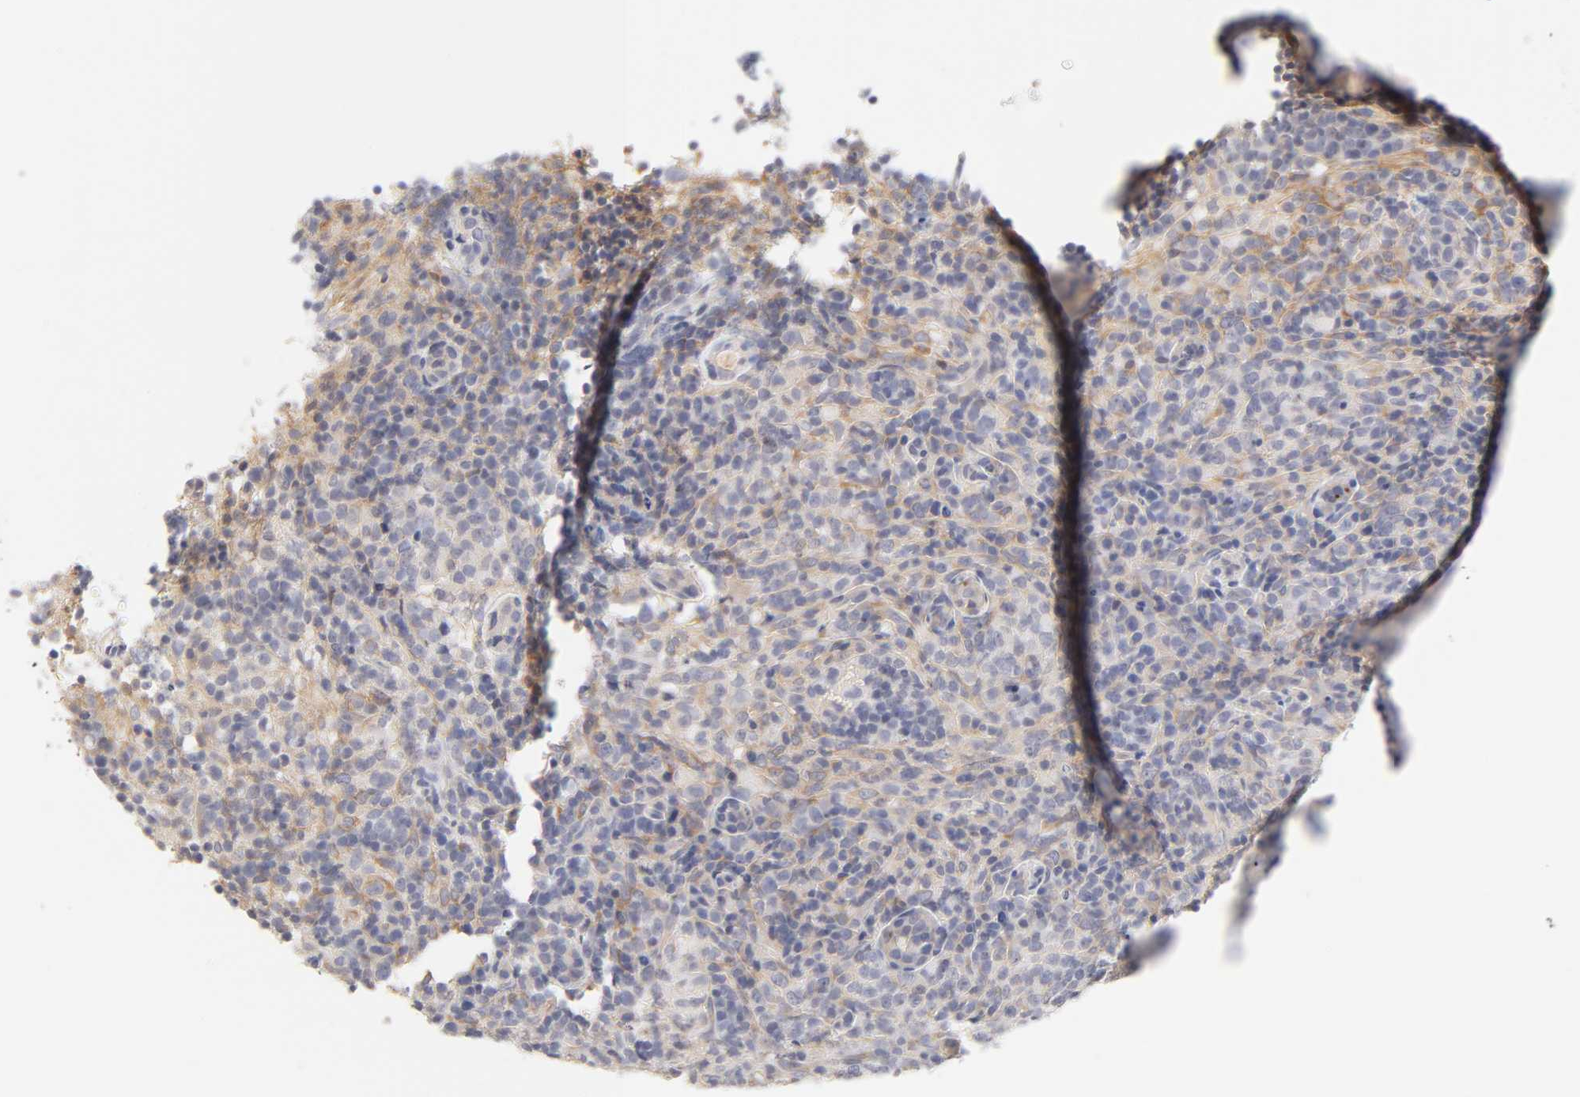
{"staining": {"intensity": "moderate", "quantity": "25%-75%", "location": "cytoplasmic/membranous"}, "tissue": "lymphoma", "cell_type": "Tumor cells", "image_type": "cancer", "snomed": [{"axis": "morphology", "description": "Malignant lymphoma, non-Hodgkin's type, High grade"}, {"axis": "topography", "description": "Lymph node"}], "caption": "Immunohistochemistry staining of lymphoma, which reveals medium levels of moderate cytoplasmic/membranous positivity in about 25%-75% of tumor cells indicating moderate cytoplasmic/membranous protein positivity. The staining was performed using DAB (brown) for protein detection and nuclei were counterstained in hematoxylin (blue).", "gene": "CYP4B1", "patient": {"sex": "female", "age": 76}}